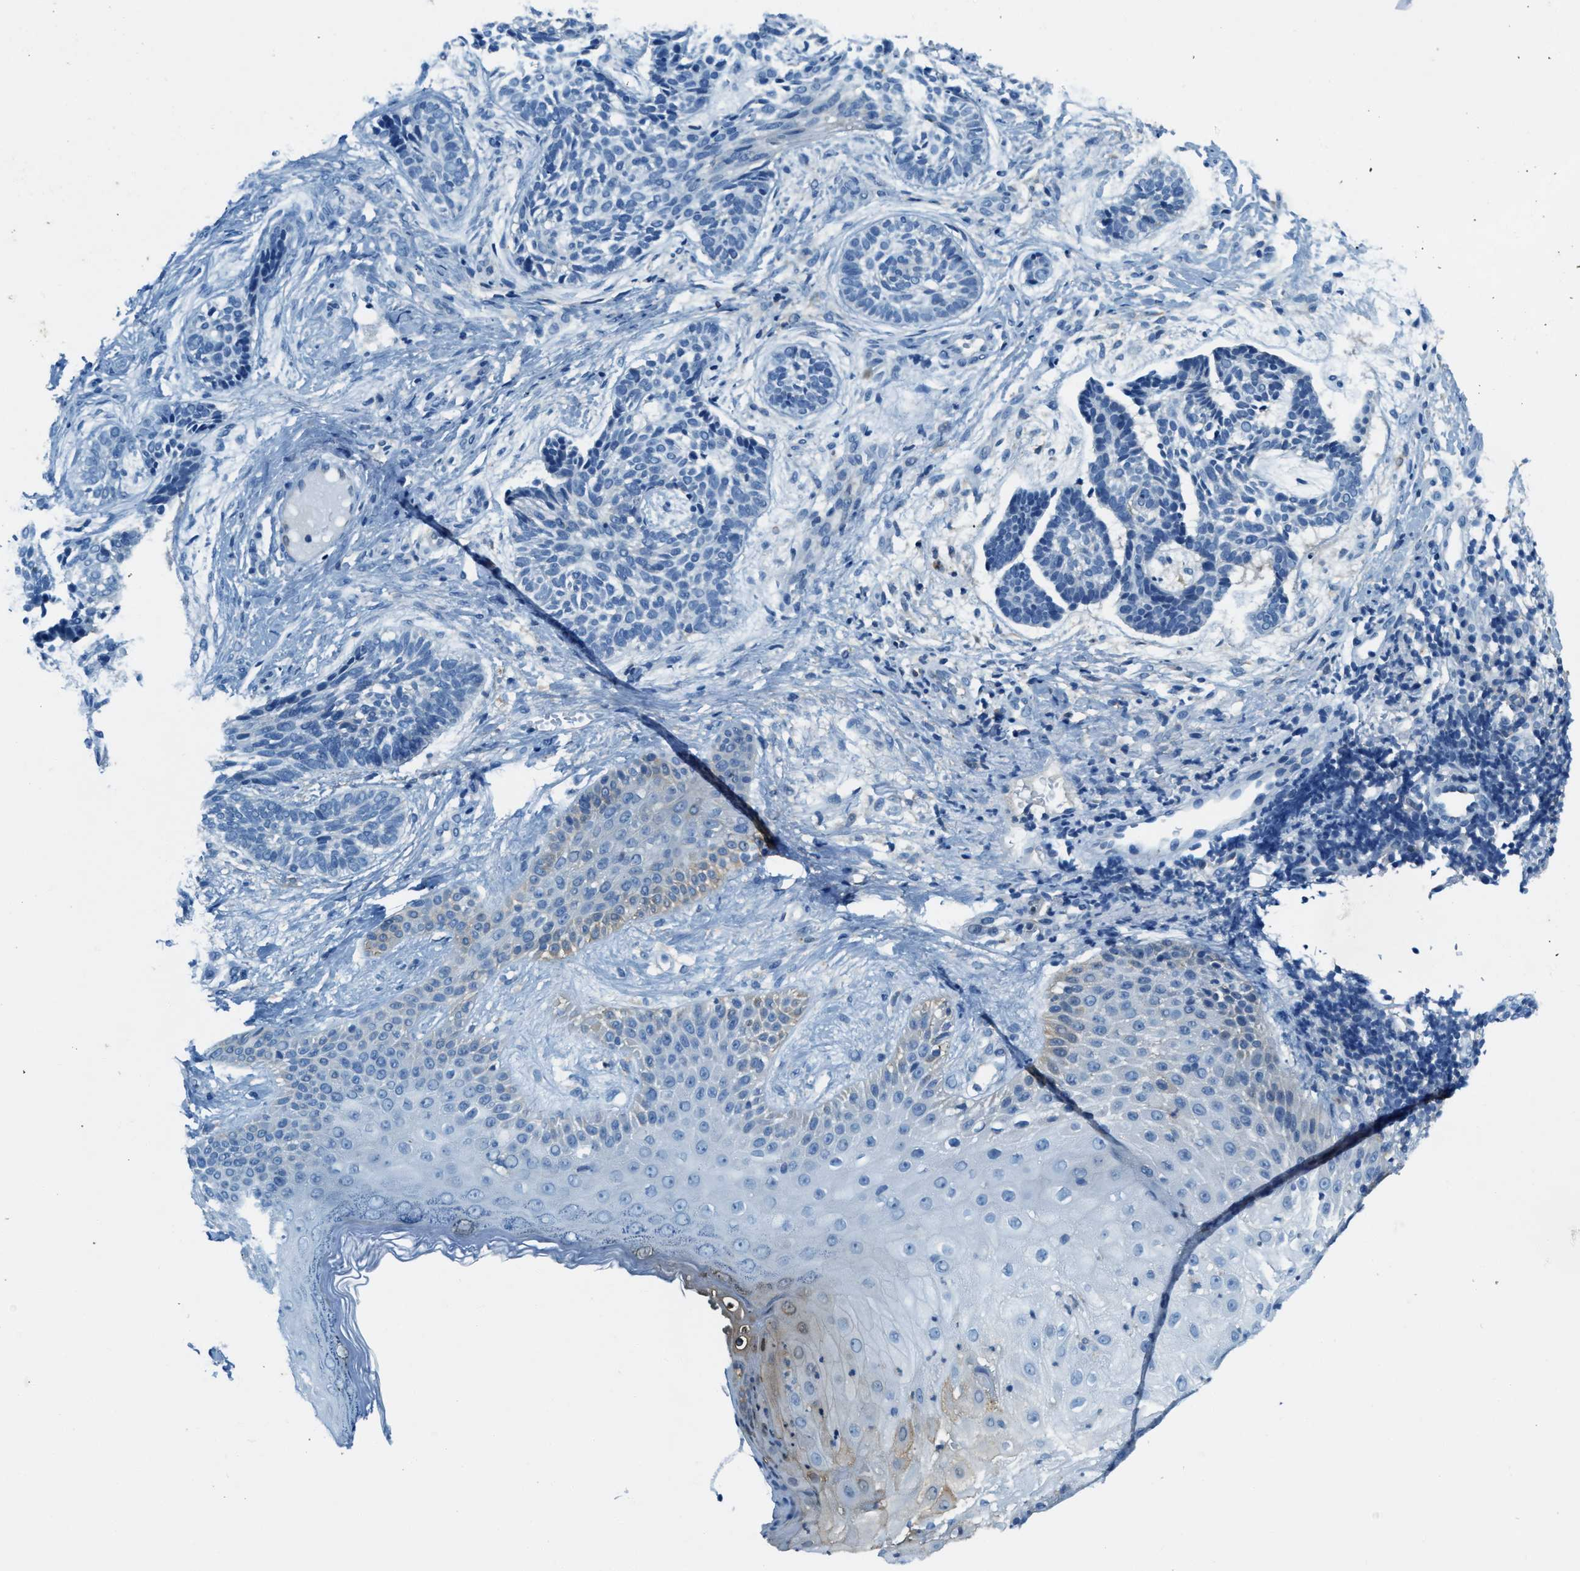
{"staining": {"intensity": "negative", "quantity": "none", "location": "none"}, "tissue": "skin cancer", "cell_type": "Tumor cells", "image_type": "cancer", "snomed": [{"axis": "morphology", "description": "Normal tissue, NOS"}, {"axis": "morphology", "description": "Basal cell carcinoma"}, {"axis": "topography", "description": "Skin"}], "caption": "A high-resolution histopathology image shows immunohistochemistry (IHC) staining of skin cancer (basal cell carcinoma), which reveals no significant positivity in tumor cells.", "gene": "MATCAP2", "patient": {"sex": "male", "age": 63}}